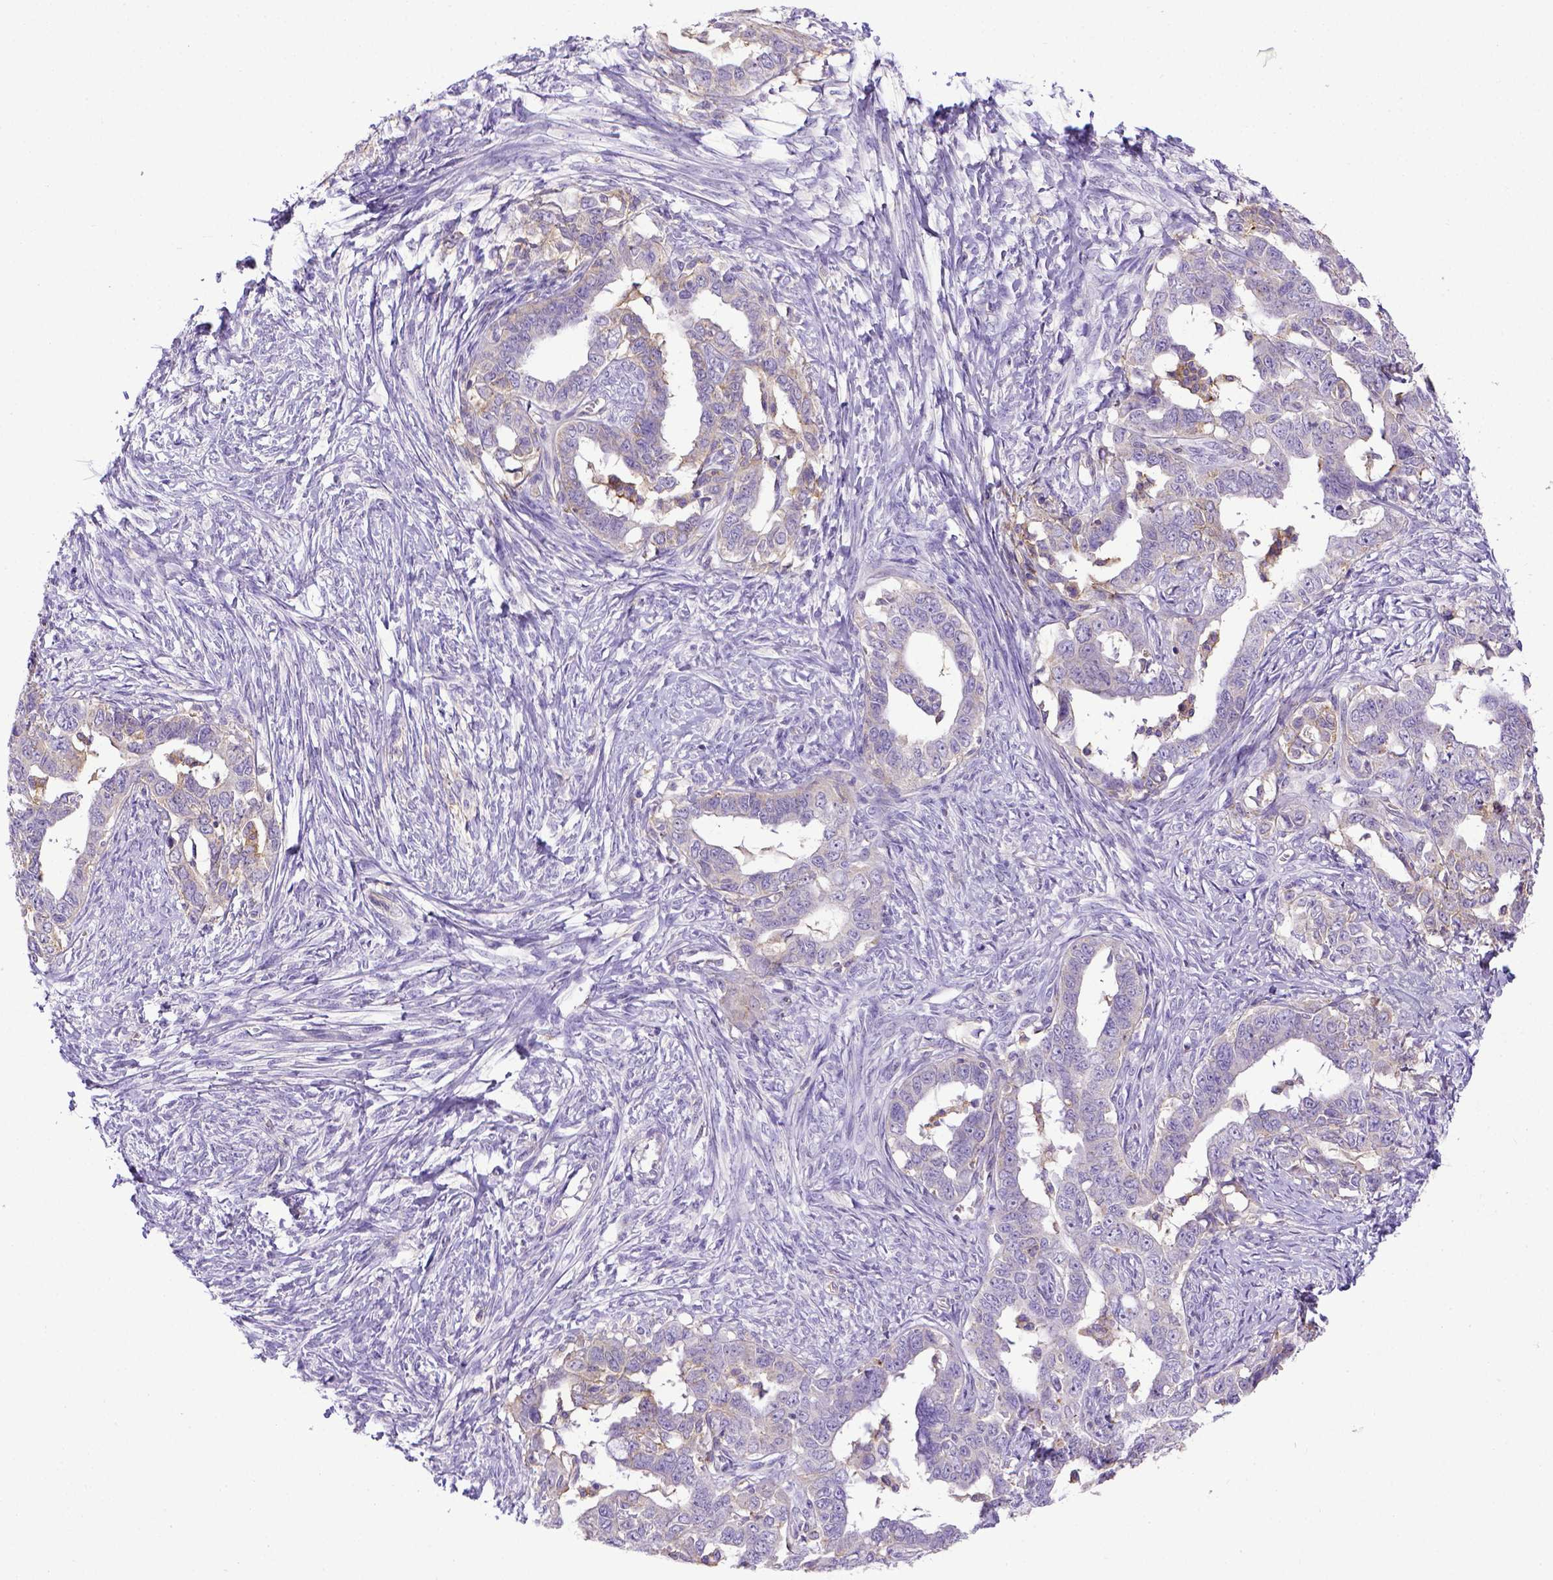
{"staining": {"intensity": "weak", "quantity": "<25%", "location": "cytoplasmic/membranous"}, "tissue": "ovarian cancer", "cell_type": "Tumor cells", "image_type": "cancer", "snomed": [{"axis": "morphology", "description": "Cystadenocarcinoma, serous, NOS"}, {"axis": "topography", "description": "Ovary"}], "caption": "The micrograph demonstrates no significant staining in tumor cells of ovarian serous cystadenocarcinoma. (DAB (3,3'-diaminobenzidine) immunohistochemistry (IHC) visualized using brightfield microscopy, high magnification).", "gene": "CD40", "patient": {"sex": "female", "age": 69}}